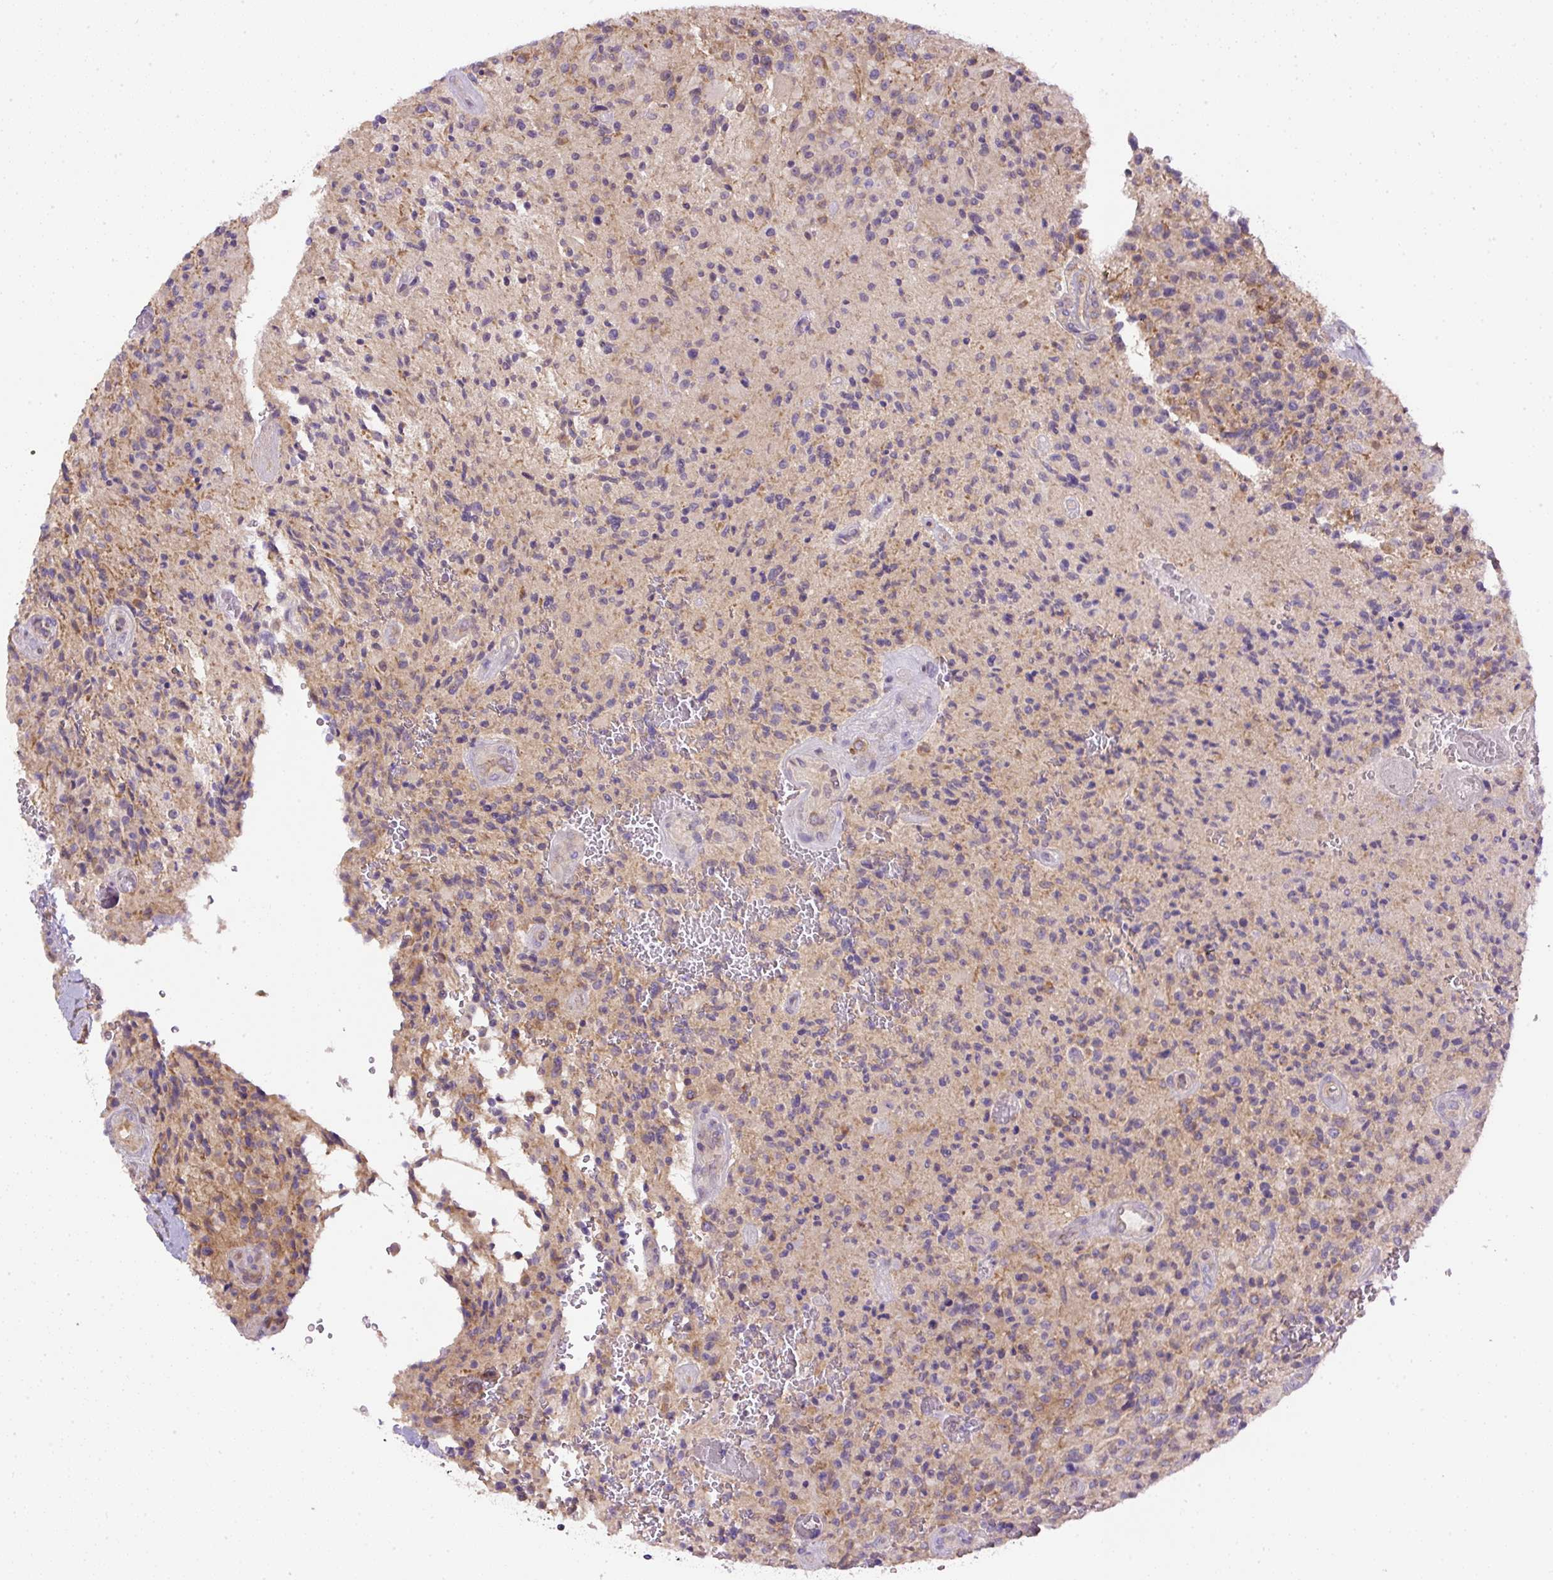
{"staining": {"intensity": "weak", "quantity": ">75%", "location": "cytoplasmic/membranous"}, "tissue": "glioma", "cell_type": "Tumor cells", "image_type": "cancer", "snomed": [{"axis": "morphology", "description": "Normal tissue, NOS"}, {"axis": "morphology", "description": "Glioma, malignant, High grade"}, {"axis": "topography", "description": "Cerebral cortex"}], "caption": "Immunohistochemical staining of human malignant glioma (high-grade) exhibits low levels of weak cytoplasmic/membranous protein positivity in approximately >75% of tumor cells.", "gene": "DAPK1", "patient": {"sex": "male", "age": 56}}